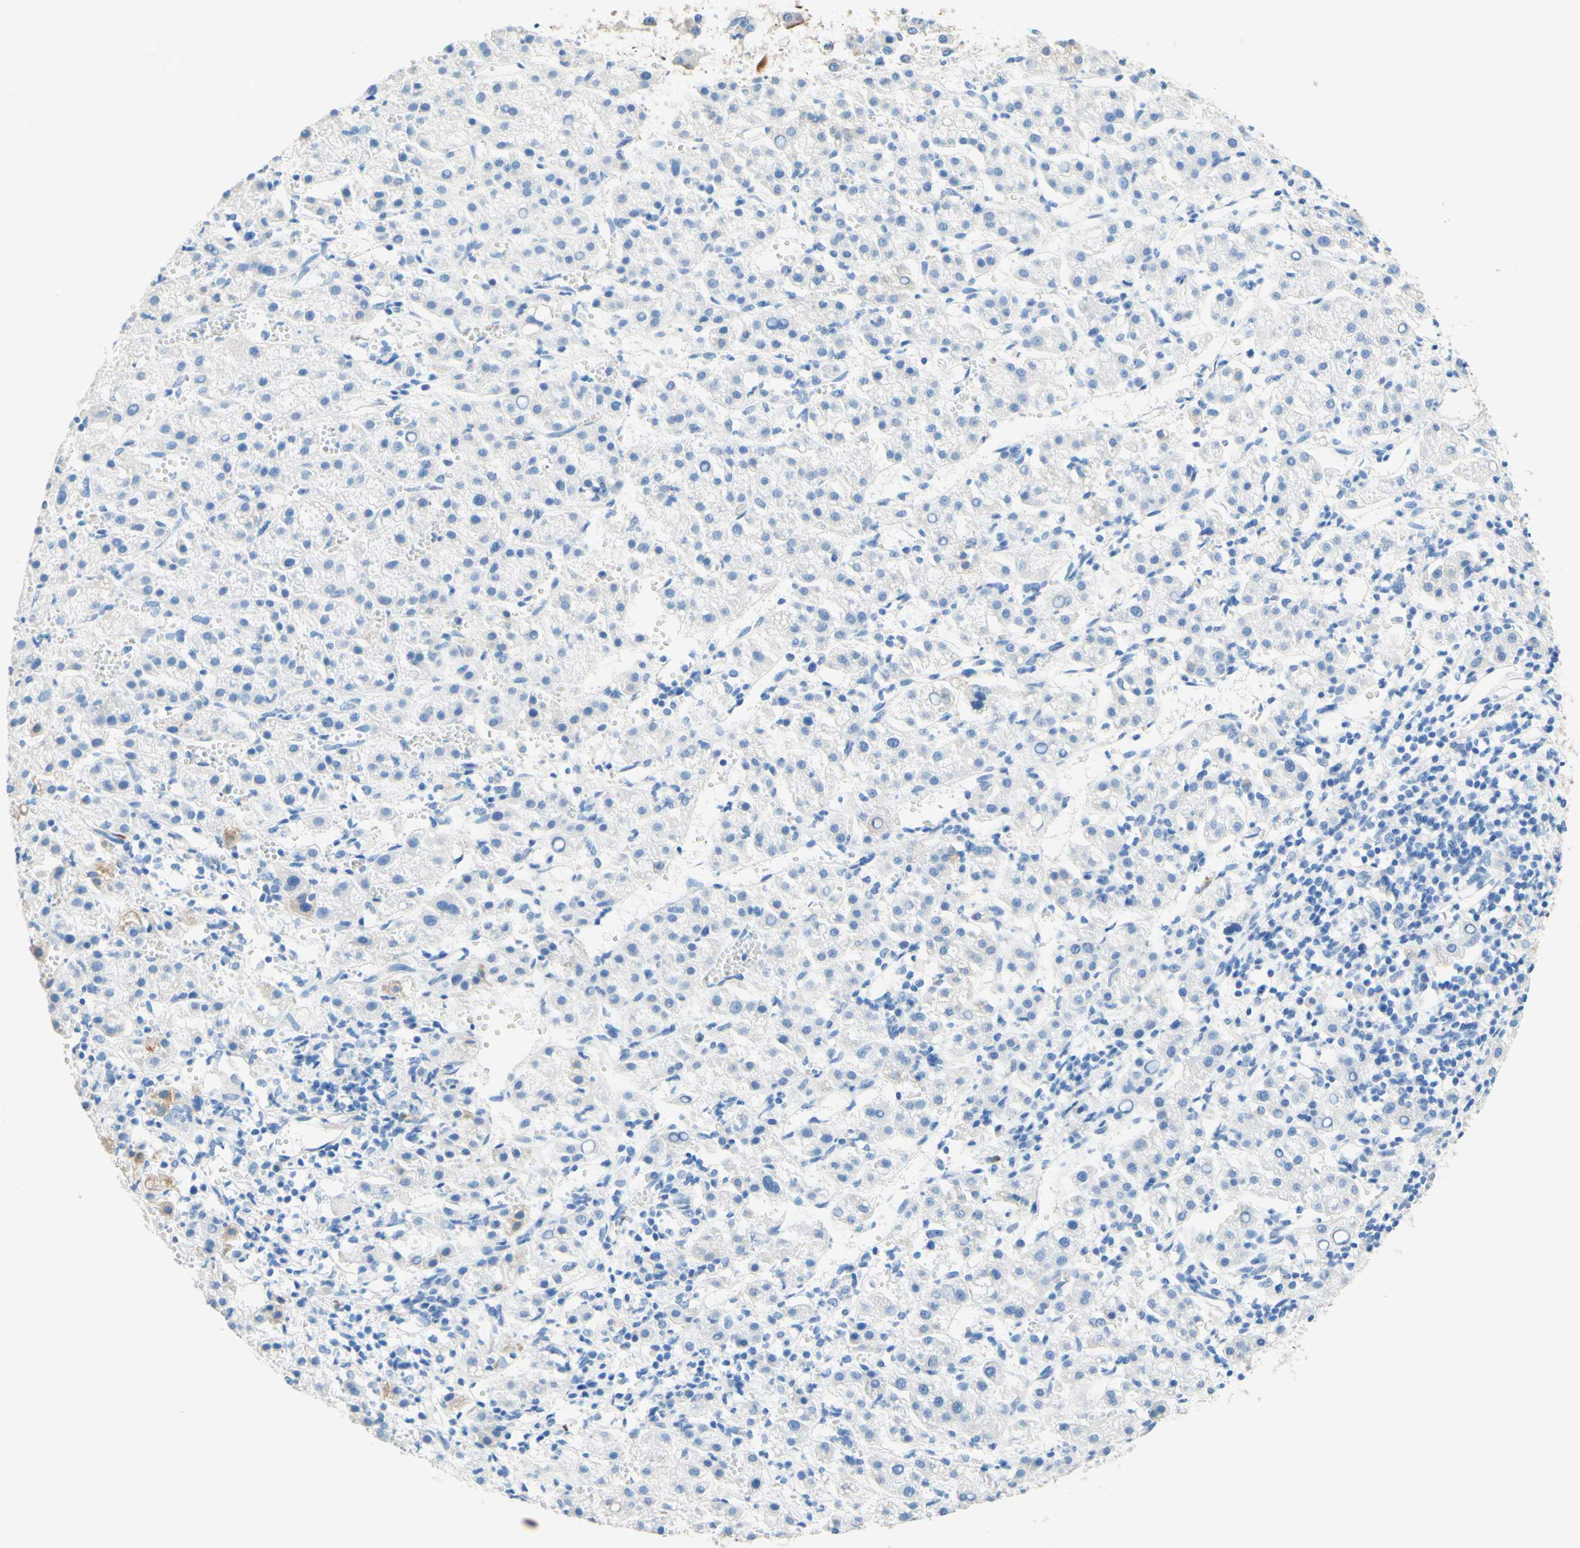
{"staining": {"intensity": "negative", "quantity": "none", "location": "none"}, "tissue": "liver cancer", "cell_type": "Tumor cells", "image_type": "cancer", "snomed": [{"axis": "morphology", "description": "Carcinoma, Hepatocellular, NOS"}, {"axis": "topography", "description": "Liver"}], "caption": "This is an immunohistochemistry image of hepatocellular carcinoma (liver). There is no staining in tumor cells.", "gene": "SLC46A1", "patient": {"sex": "female", "age": 58}}